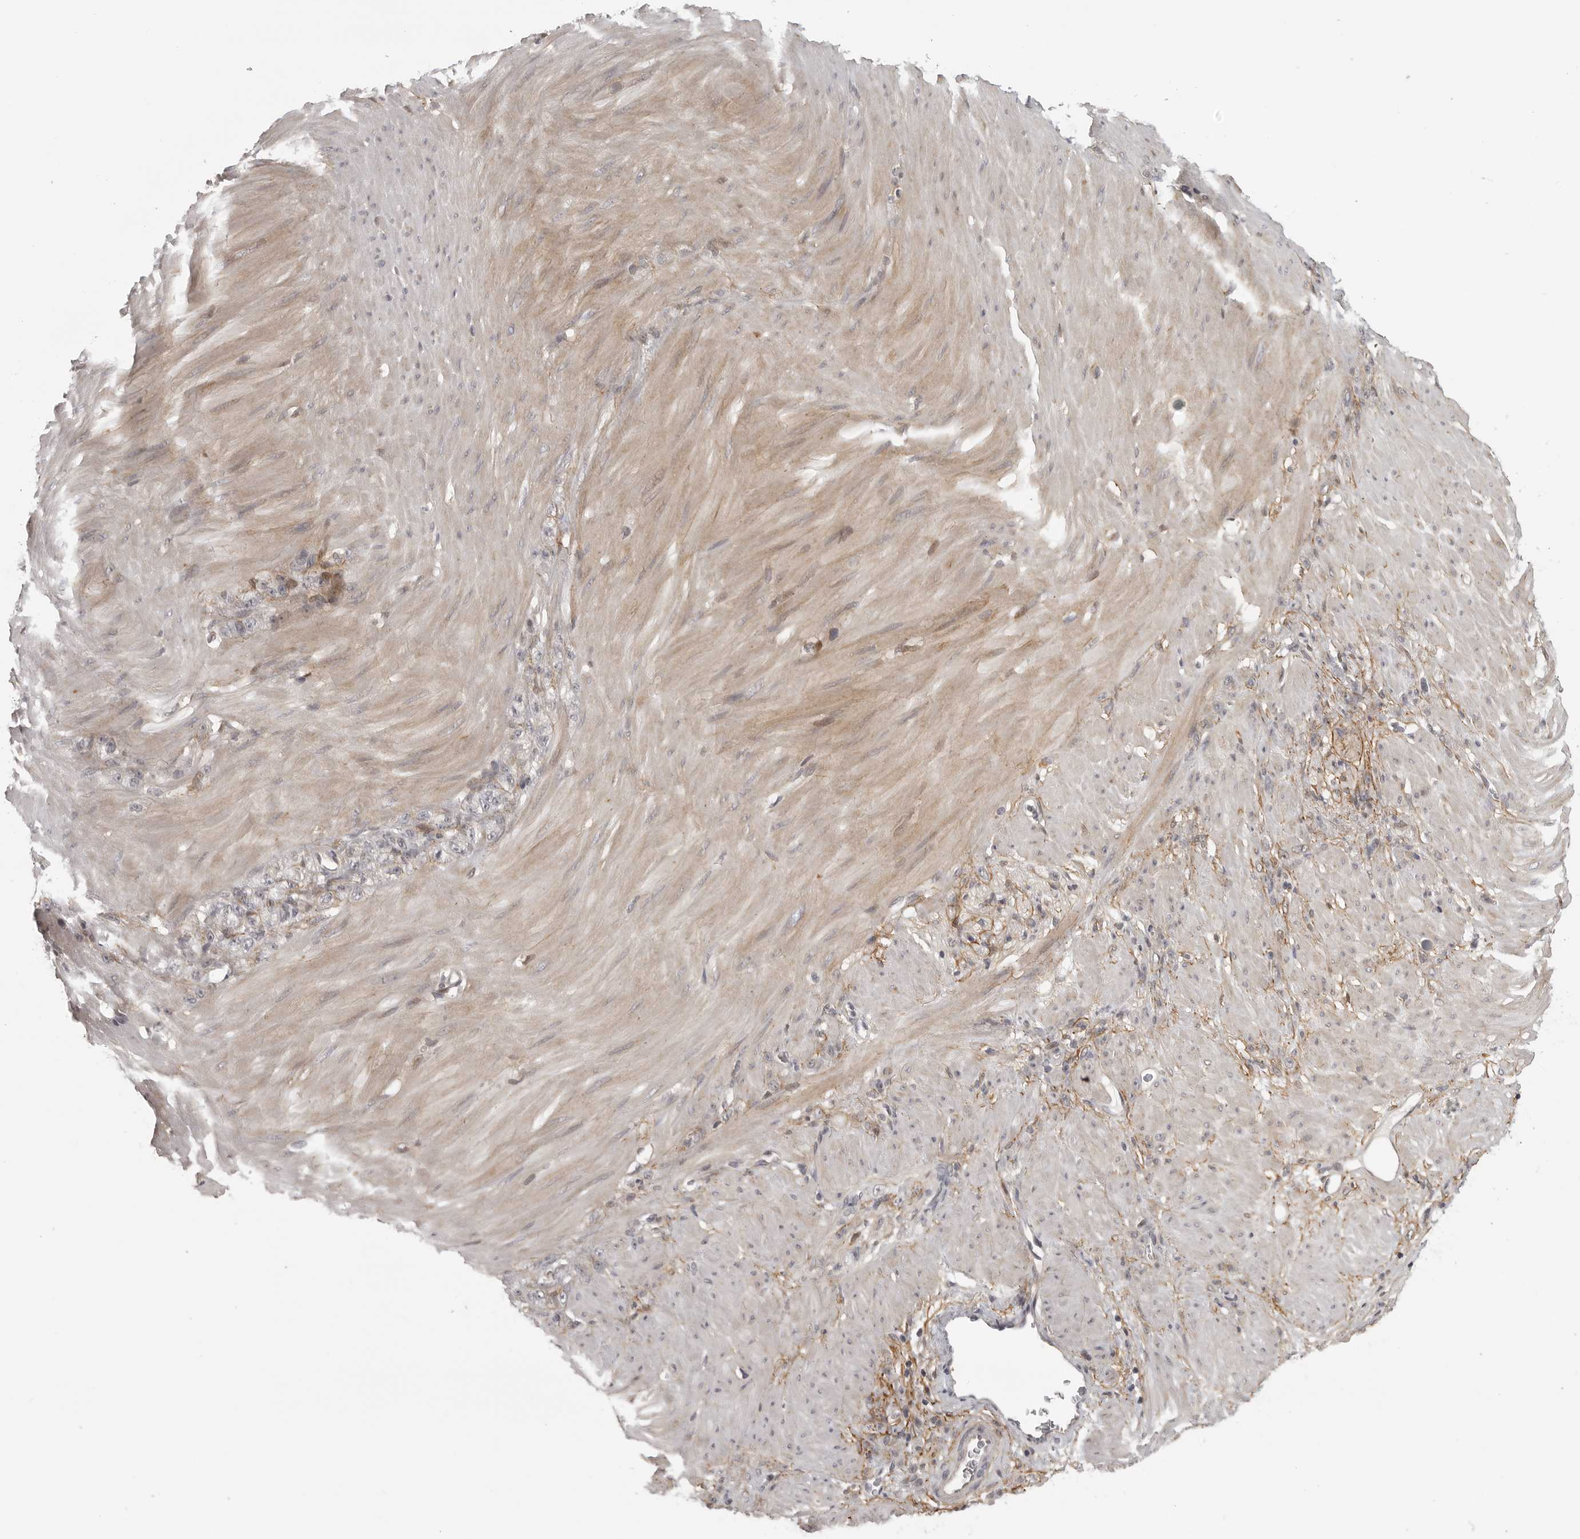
{"staining": {"intensity": "negative", "quantity": "none", "location": "none"}, "tissue": "stomach cancer", "cell_type": "Tumor cells", "image_type": "cancer", "snomed": [{"axis": "morphology", "description": "Normal tissue, NOS"}, {"axis": "morphology", "description": "Adenocarcinoma, NOS"}, {"axis": "topography", "description": "Stomach"}], "caption": "DAB immunohistochemical staining of adenocarcinoma (stomach) exhibits no significant positivity in tumor cells.", "gene": "UROD", "patient": {"sex": "male", "age": 82}}